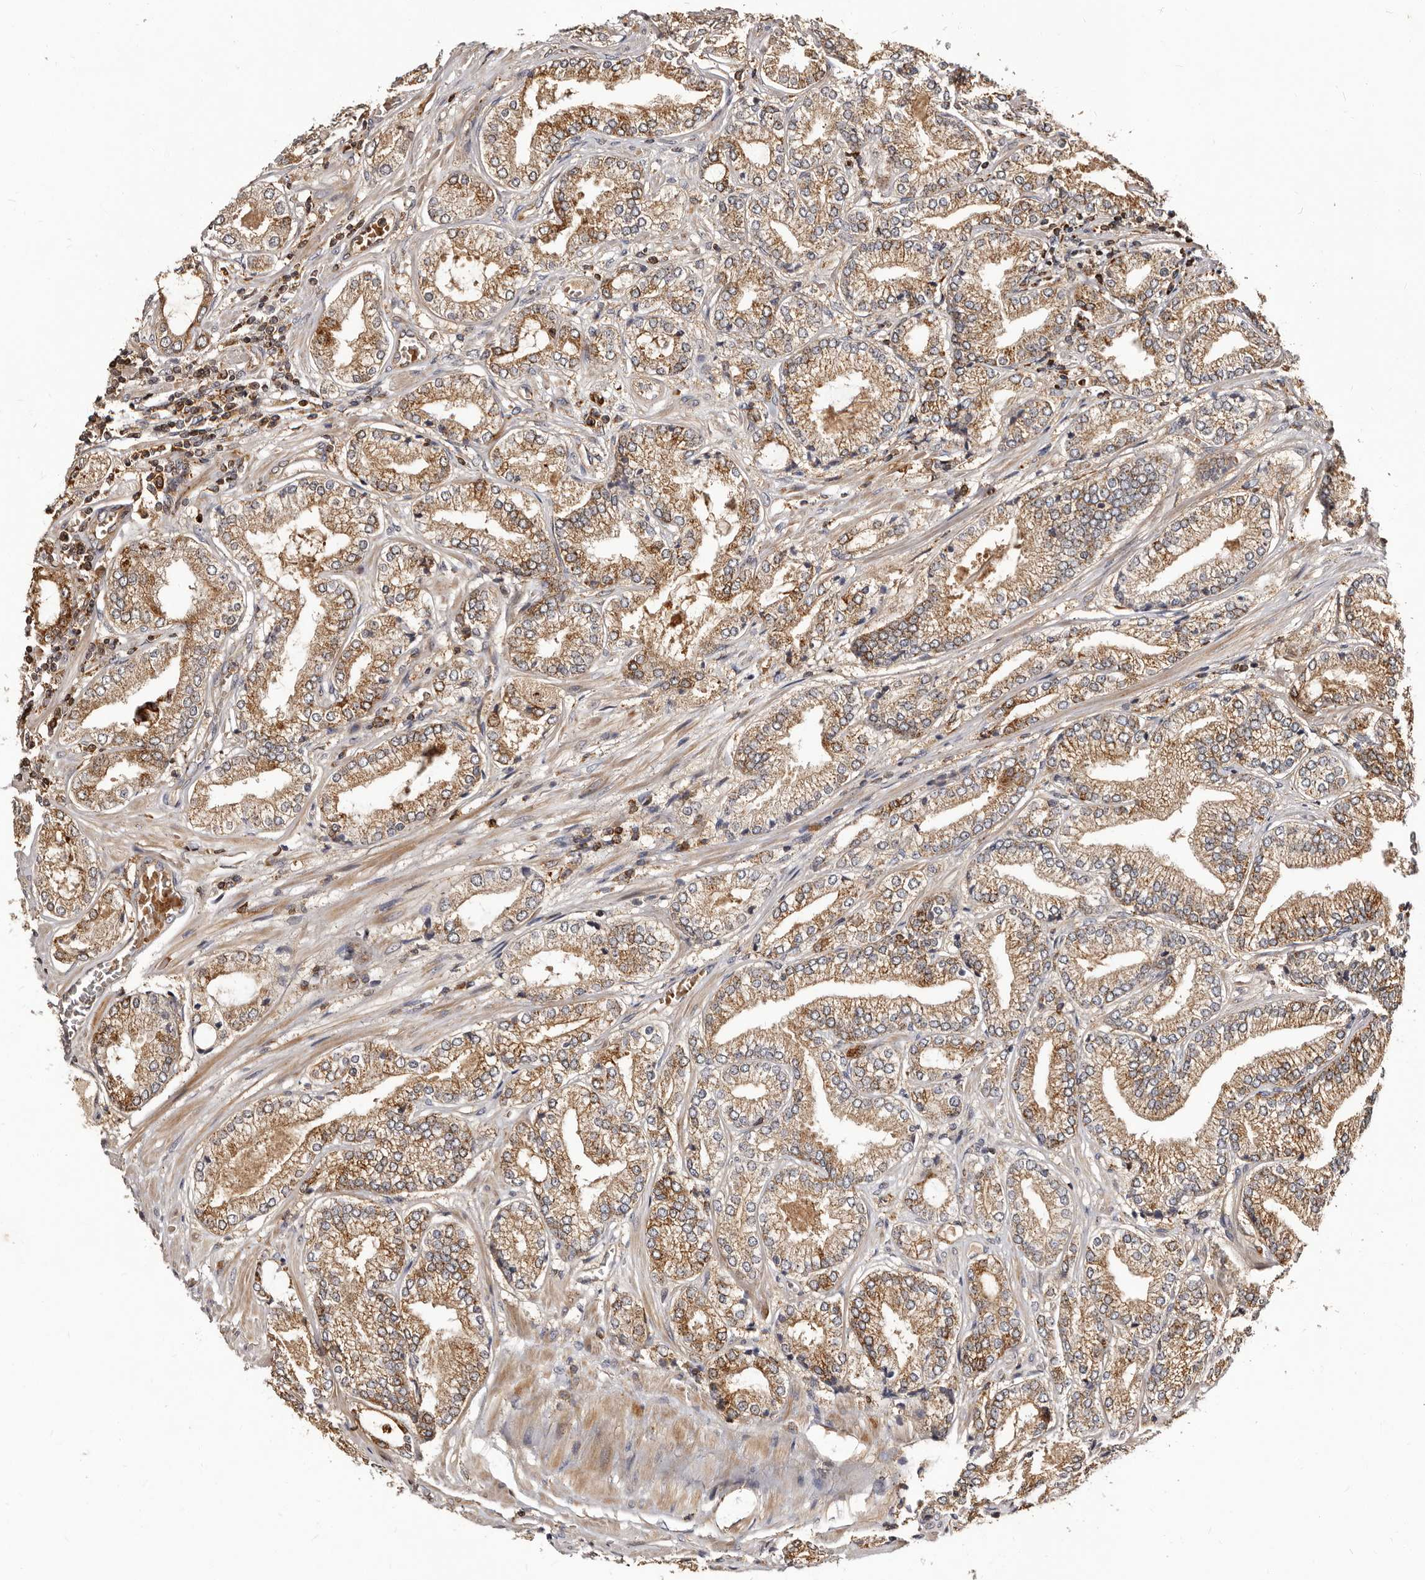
{"staining": {"intensity": "moderate", "quantity": ">75%", "location": "cytoplasmic/membranous"}, "tissue": "prostate cancer", "cell_type": "Tumor cells", "image_type": "cancer", "snomed": [{"axis": "morphology", "description": "Adenocarcinoma, Low grade"}, {"axis": "topography", "description": "Prostate"}], "caption": "This image displays prostate cancer stained with IHC to label a protein in brown. The cytoplasmic/membranous of tumor cells show moderate positivity for the protein. Nuclei are counter-stained blue.", "gene": "BAX", "patient": {"sex": "male", "age": 62}}